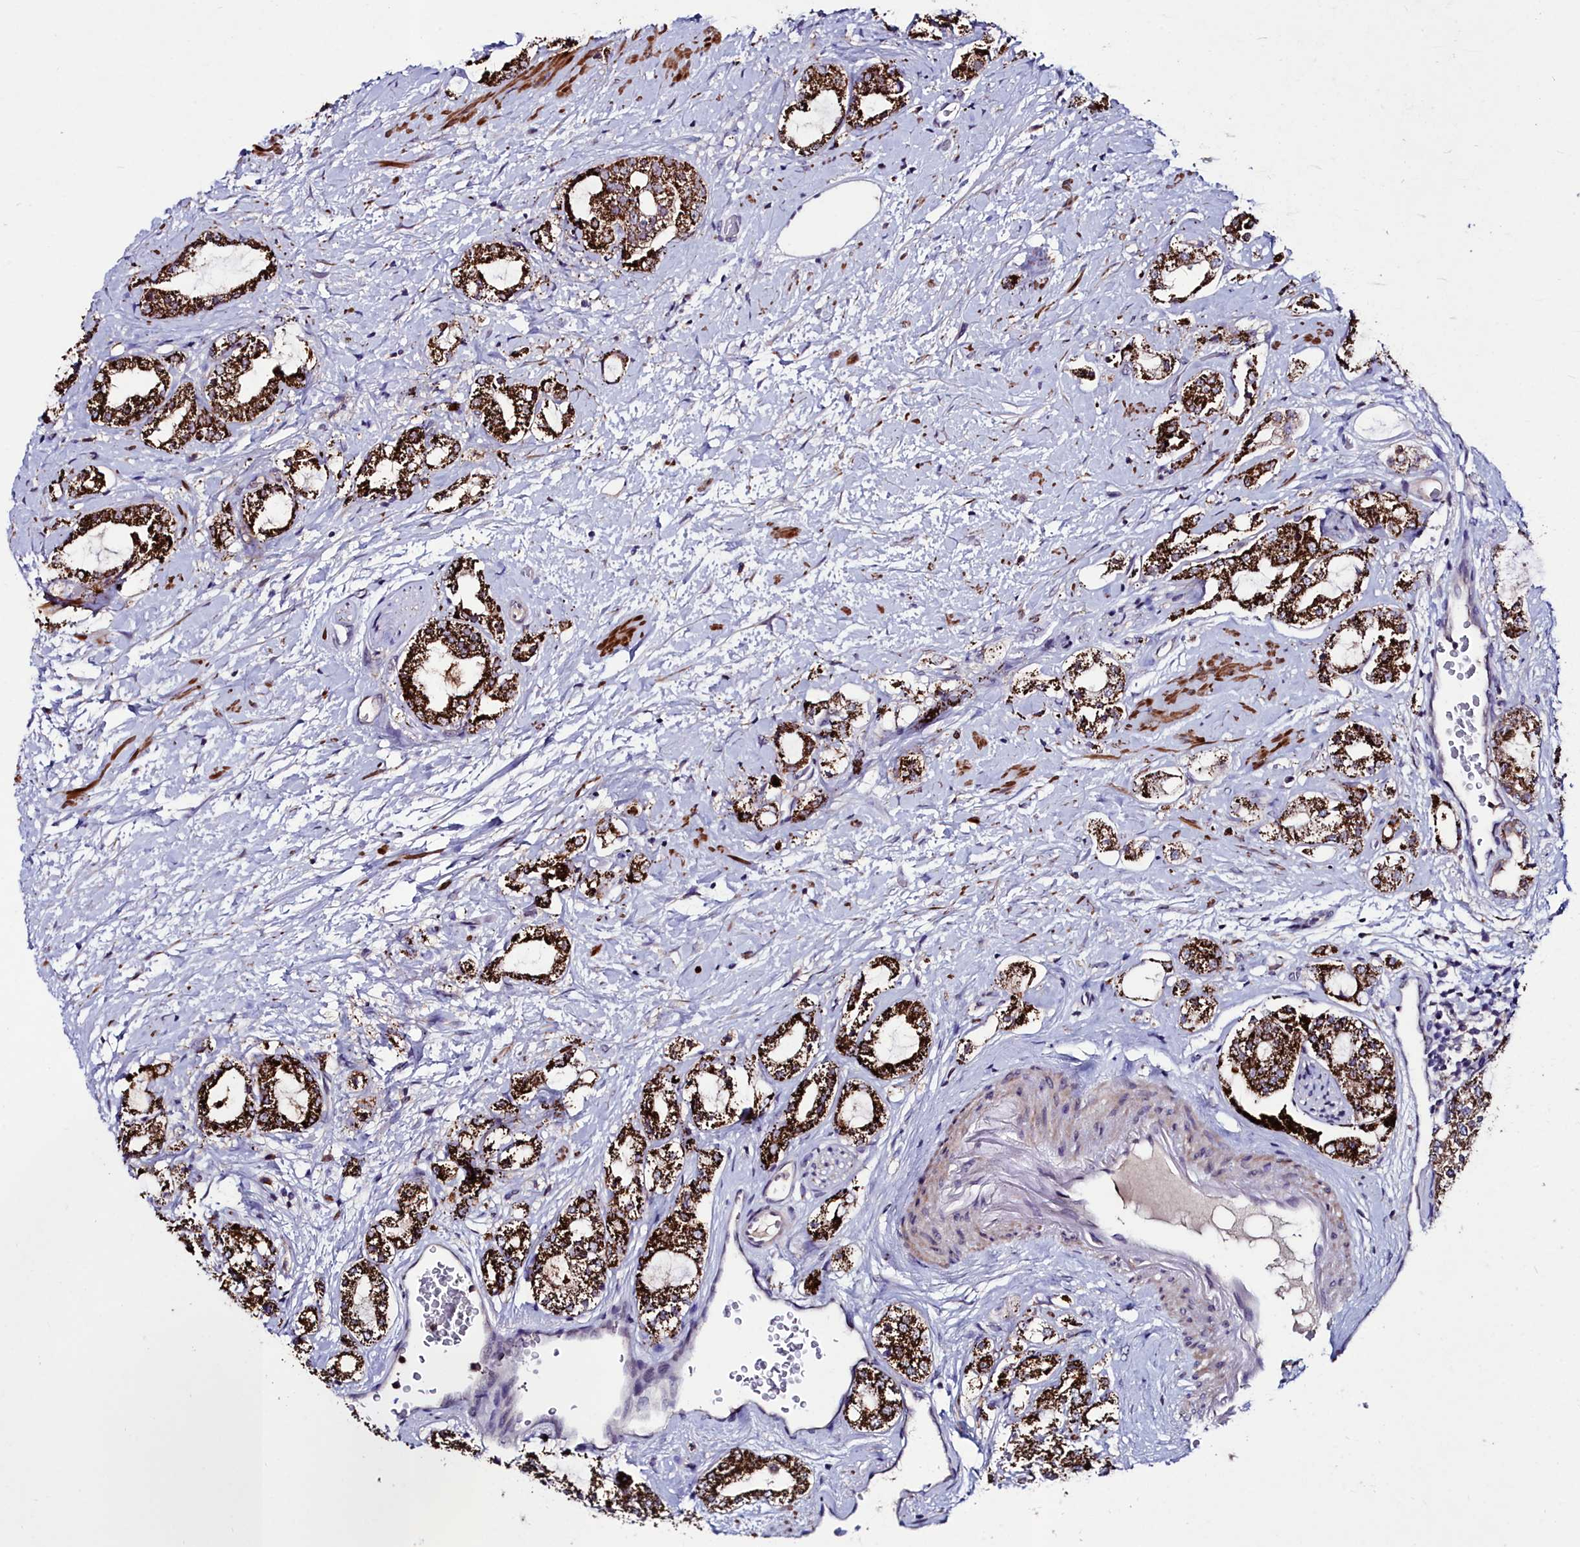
{"staining": {"intensity": "strong", "quantity": ">75%", "location": "cytoplasmic/membranous"}, "tissue": "prostate cancer", "cell_type": "Tumor cells", "image_type": "cancer", "snomed": [{"axis": "morphology", "description": "Adenocarcinoma, High grade"}, {"axis": "topography", "description": "Prostate"}], "caption": "The immunohistochemical stain highlights strong cytoplasmic/membranous staining in tumor cells of prostate high-grade adenocarcinoma tissue.", "gene": "AMBRA1", "patient": {"sex": "male", "age": 64}}